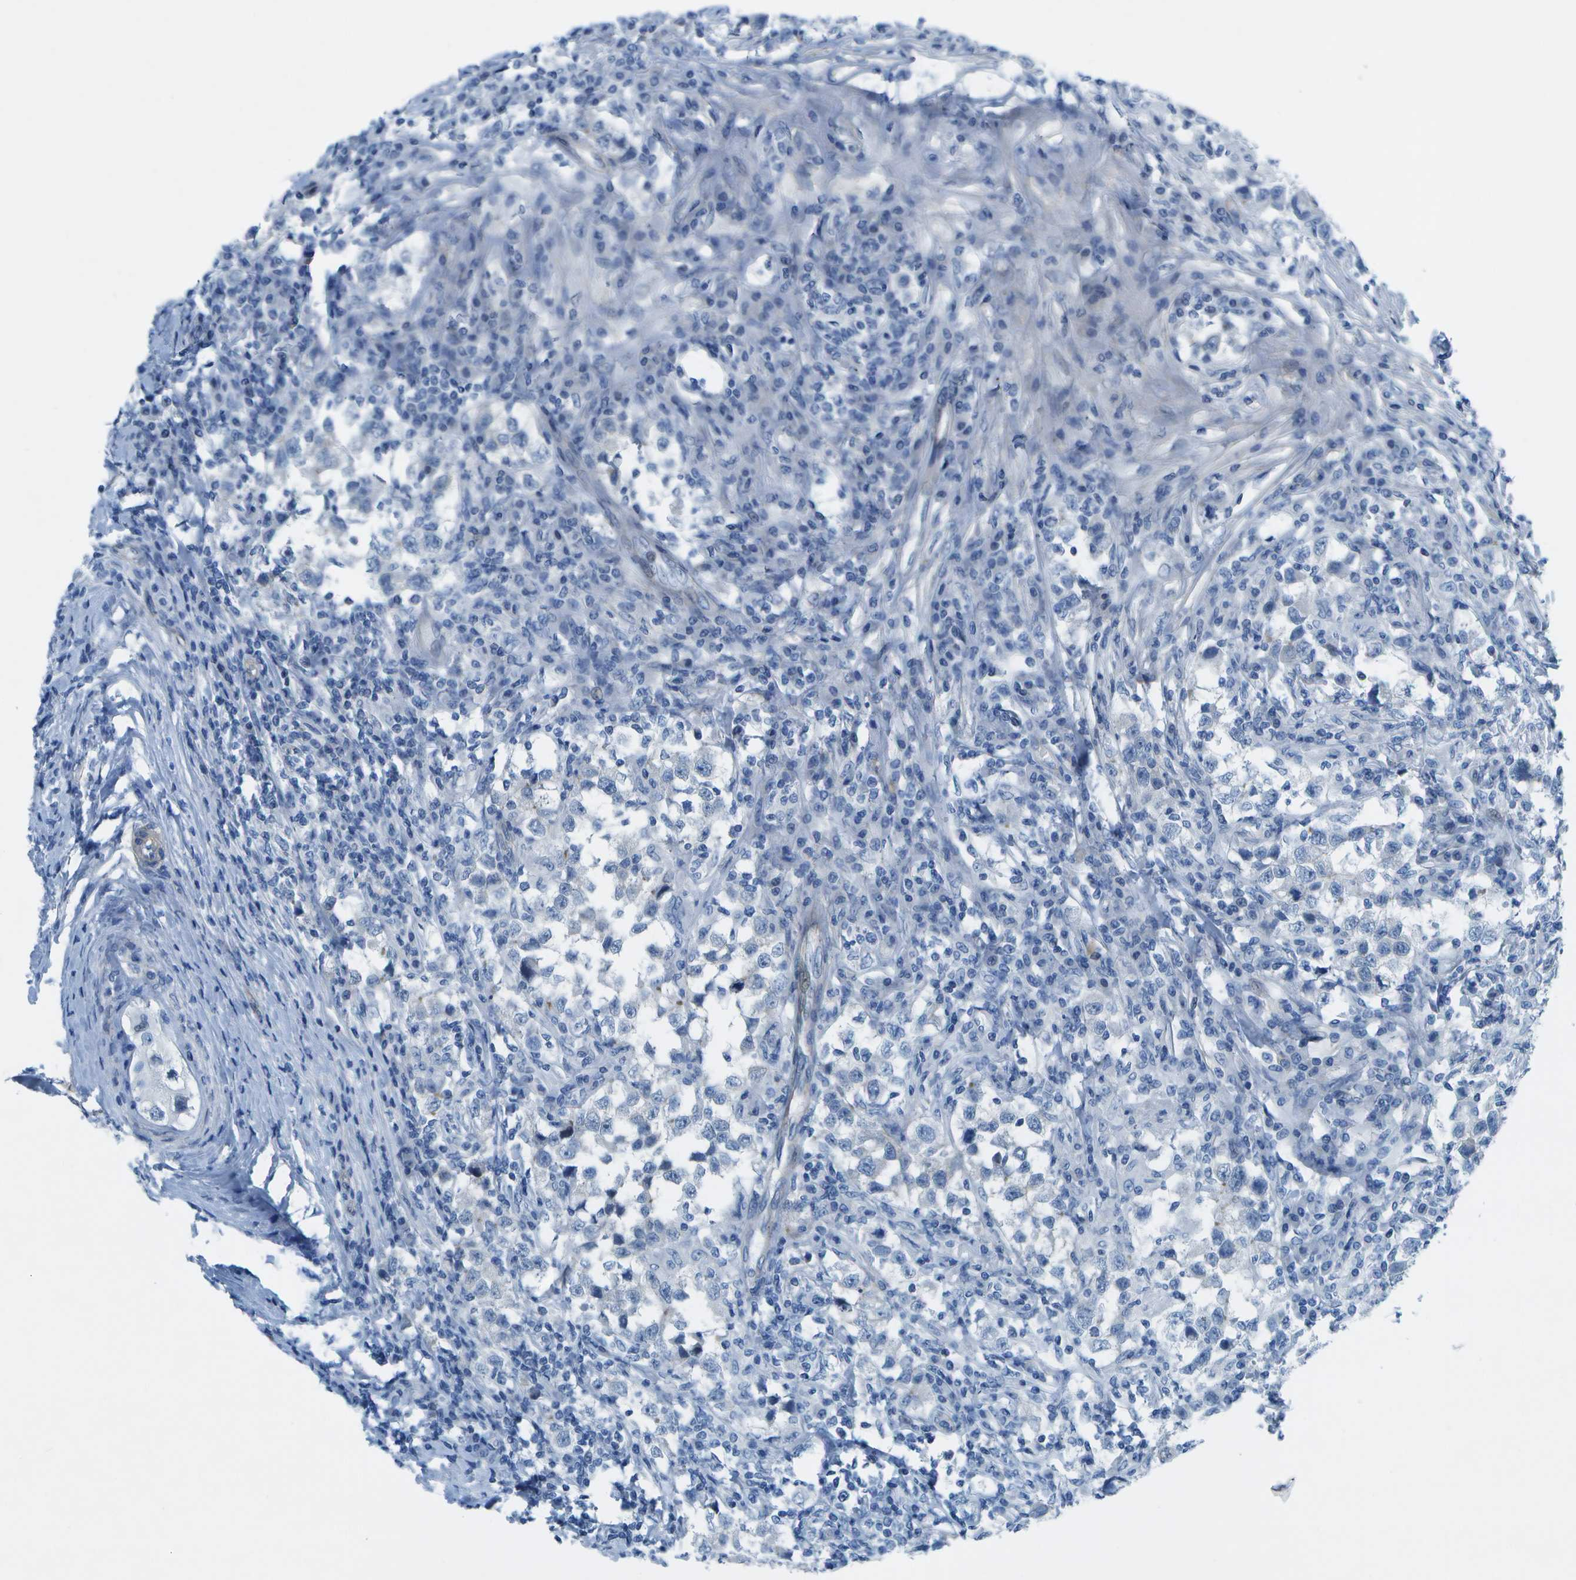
{"staining": {"intensity": "negative", "quantity": "none", "location": "none"}, "tissue": "testis cancer", "cell_type": "Tumor cells", "image_type": "cancer", "snomed": [{"axis": "morphology", "description": "Carcinoma, Embryonal, NOS"}, {"axis": "topography", "description": "Testis"}], "caption": "Immunohistochemistry (IHC) of human embryonal carcinoma (testis) reveals no expression in tumor cells.", "gene": "SORBS3", "patient": {"sex": "male", "age": 21}}